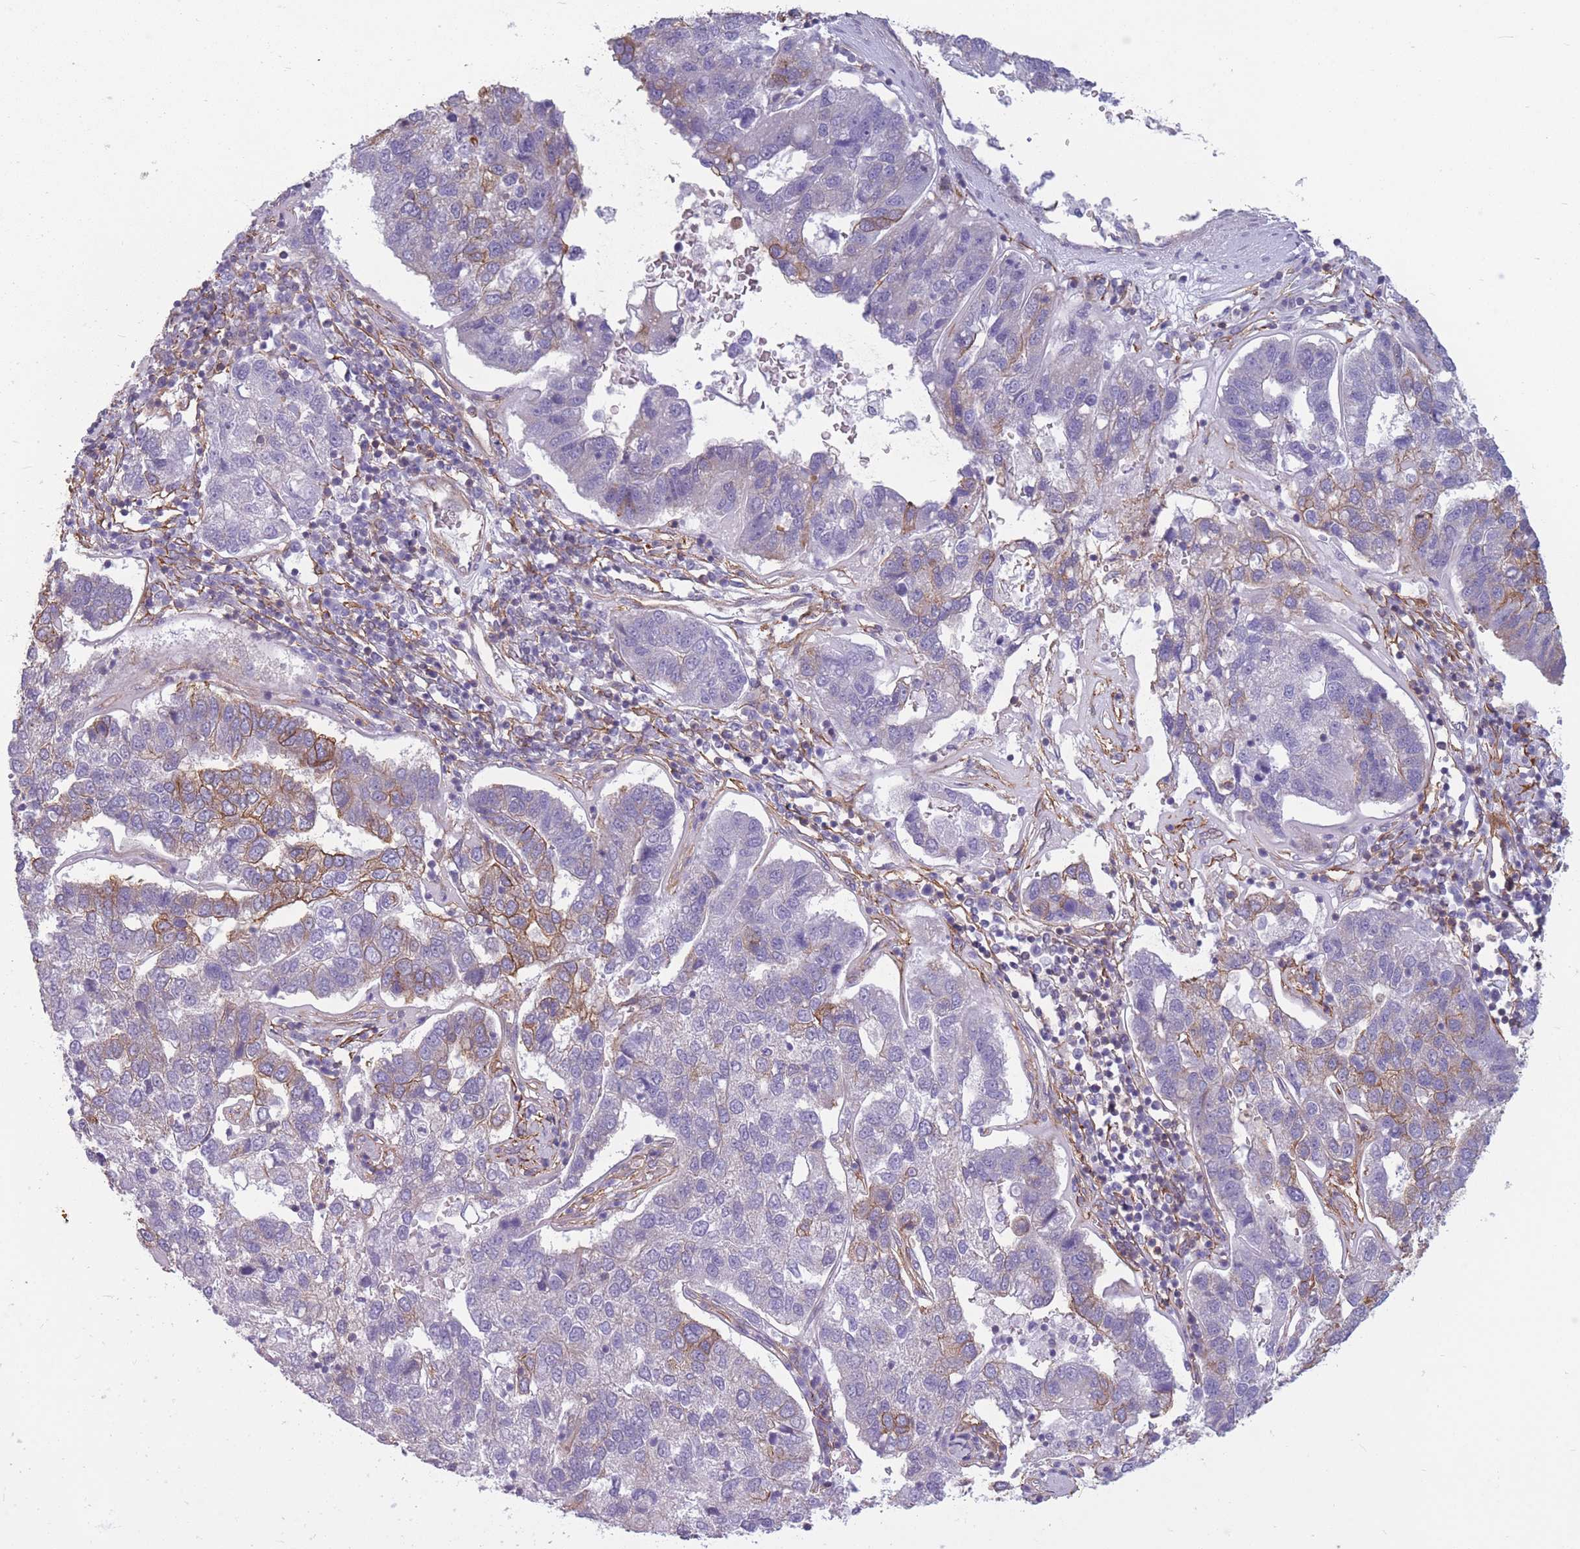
{"staining": {"intensity": "moderate", "quantity": "<25%", "location": "cytoplasmic/membranous"}, "tissue": "pancreatic cancer", "cell_type": "Tumor cells", "image_type": "cancer", "snomed": [{"axis": "morphology", "description": "Adenocarcinoma, NOS"}, {"axis": "topography", "description": "Pancreas"}], "caption": "Human adenocarcinoma (pancreatic) stained with a protein marker displays moderate staining in tumor cells.", "gene": "ADD1", "patient": {"sex": "female", "age": 61}}